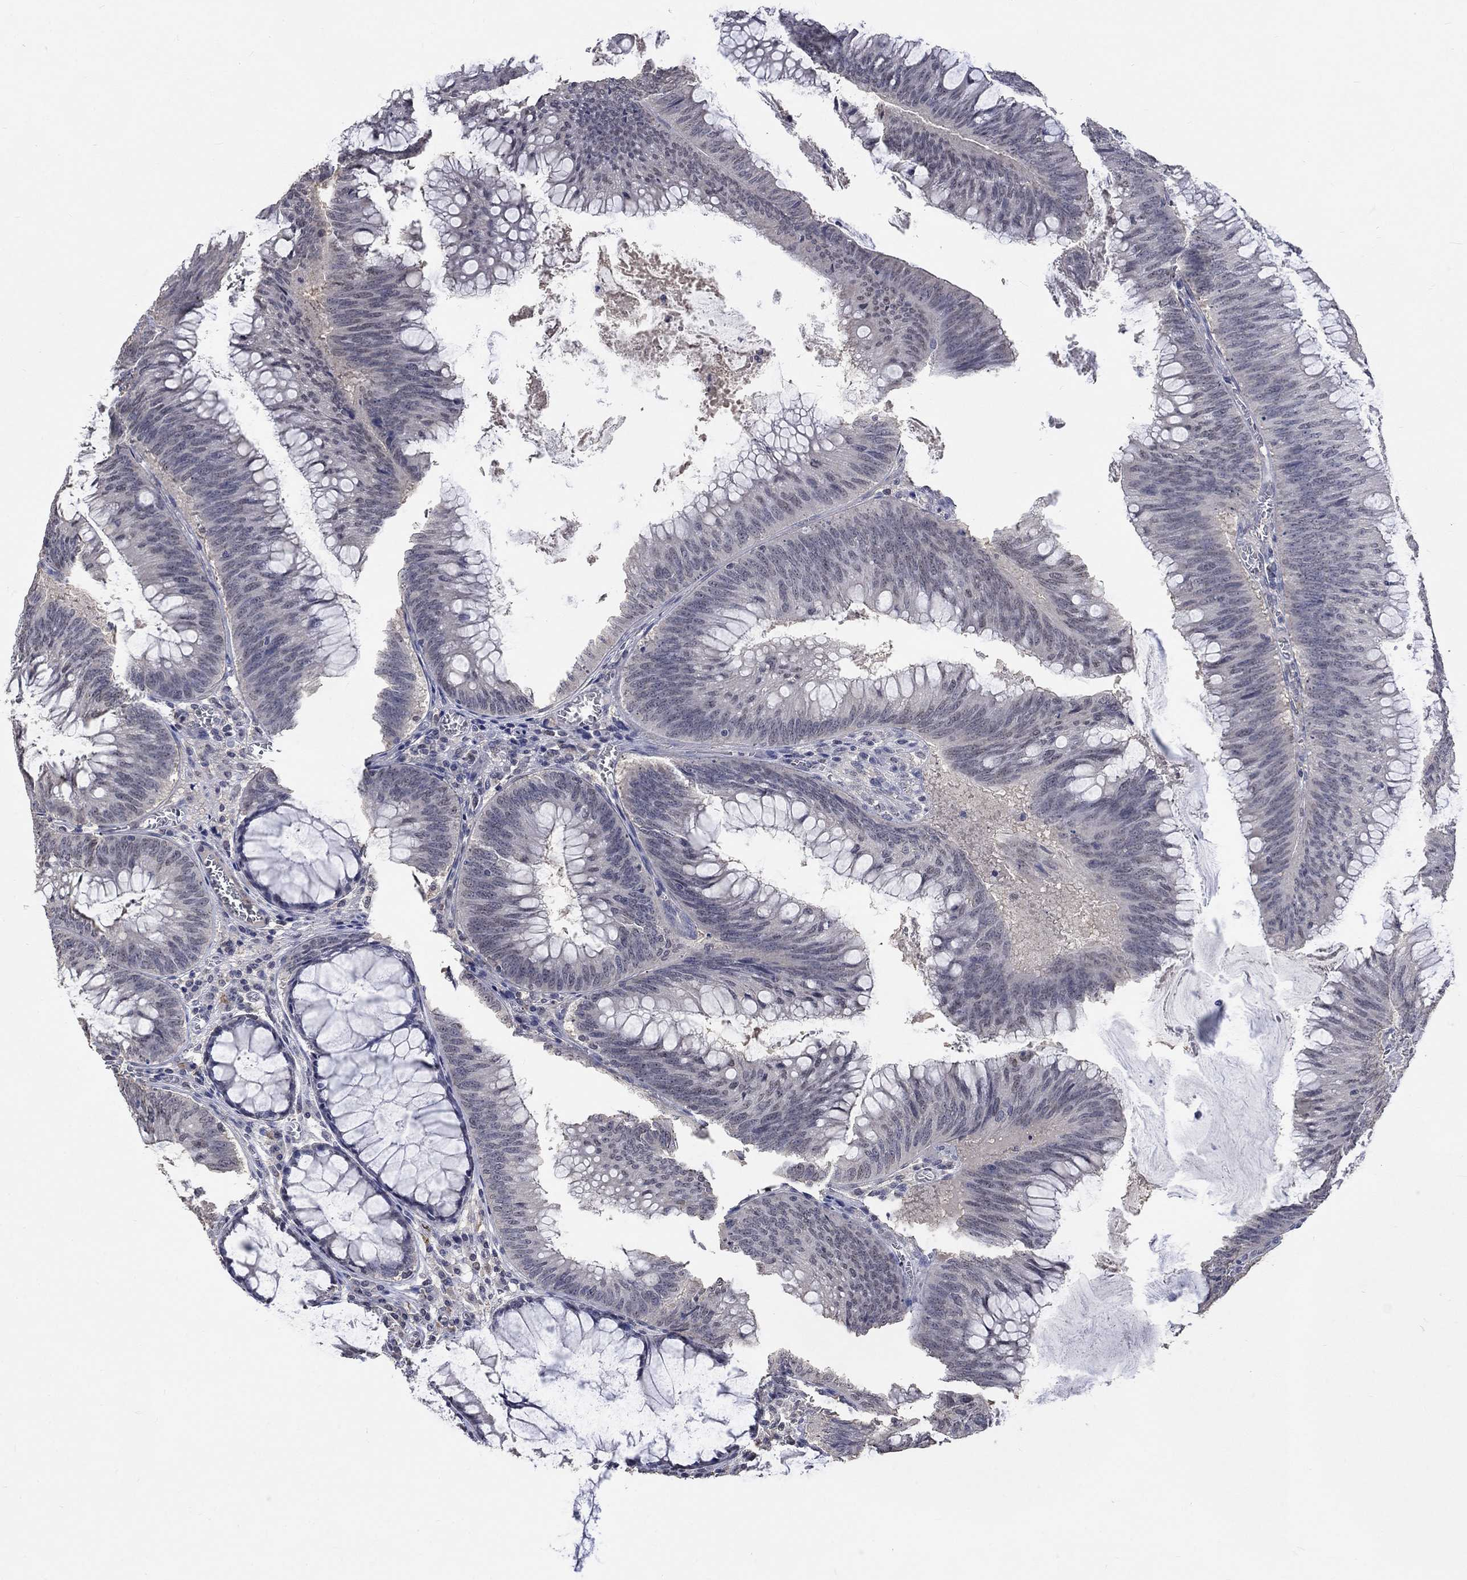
{"staining": {"intensity": "negative", "quantity": "none", "location": "none"}, "tissue": "colorectal cancer", "cell_type": "Tumor cells", "image_type": "cancer", "snomed": [{"axis": "morphology", "description": "Adenocarcinoma, NOS"}, {"axis": "topography", "description": "Rectum"}], "caption": "Tumor cells are negative for protein expression in human colorectal cancer.", "gene": "ZBTB18", "patient": {"sex": "female", "age": 72}}